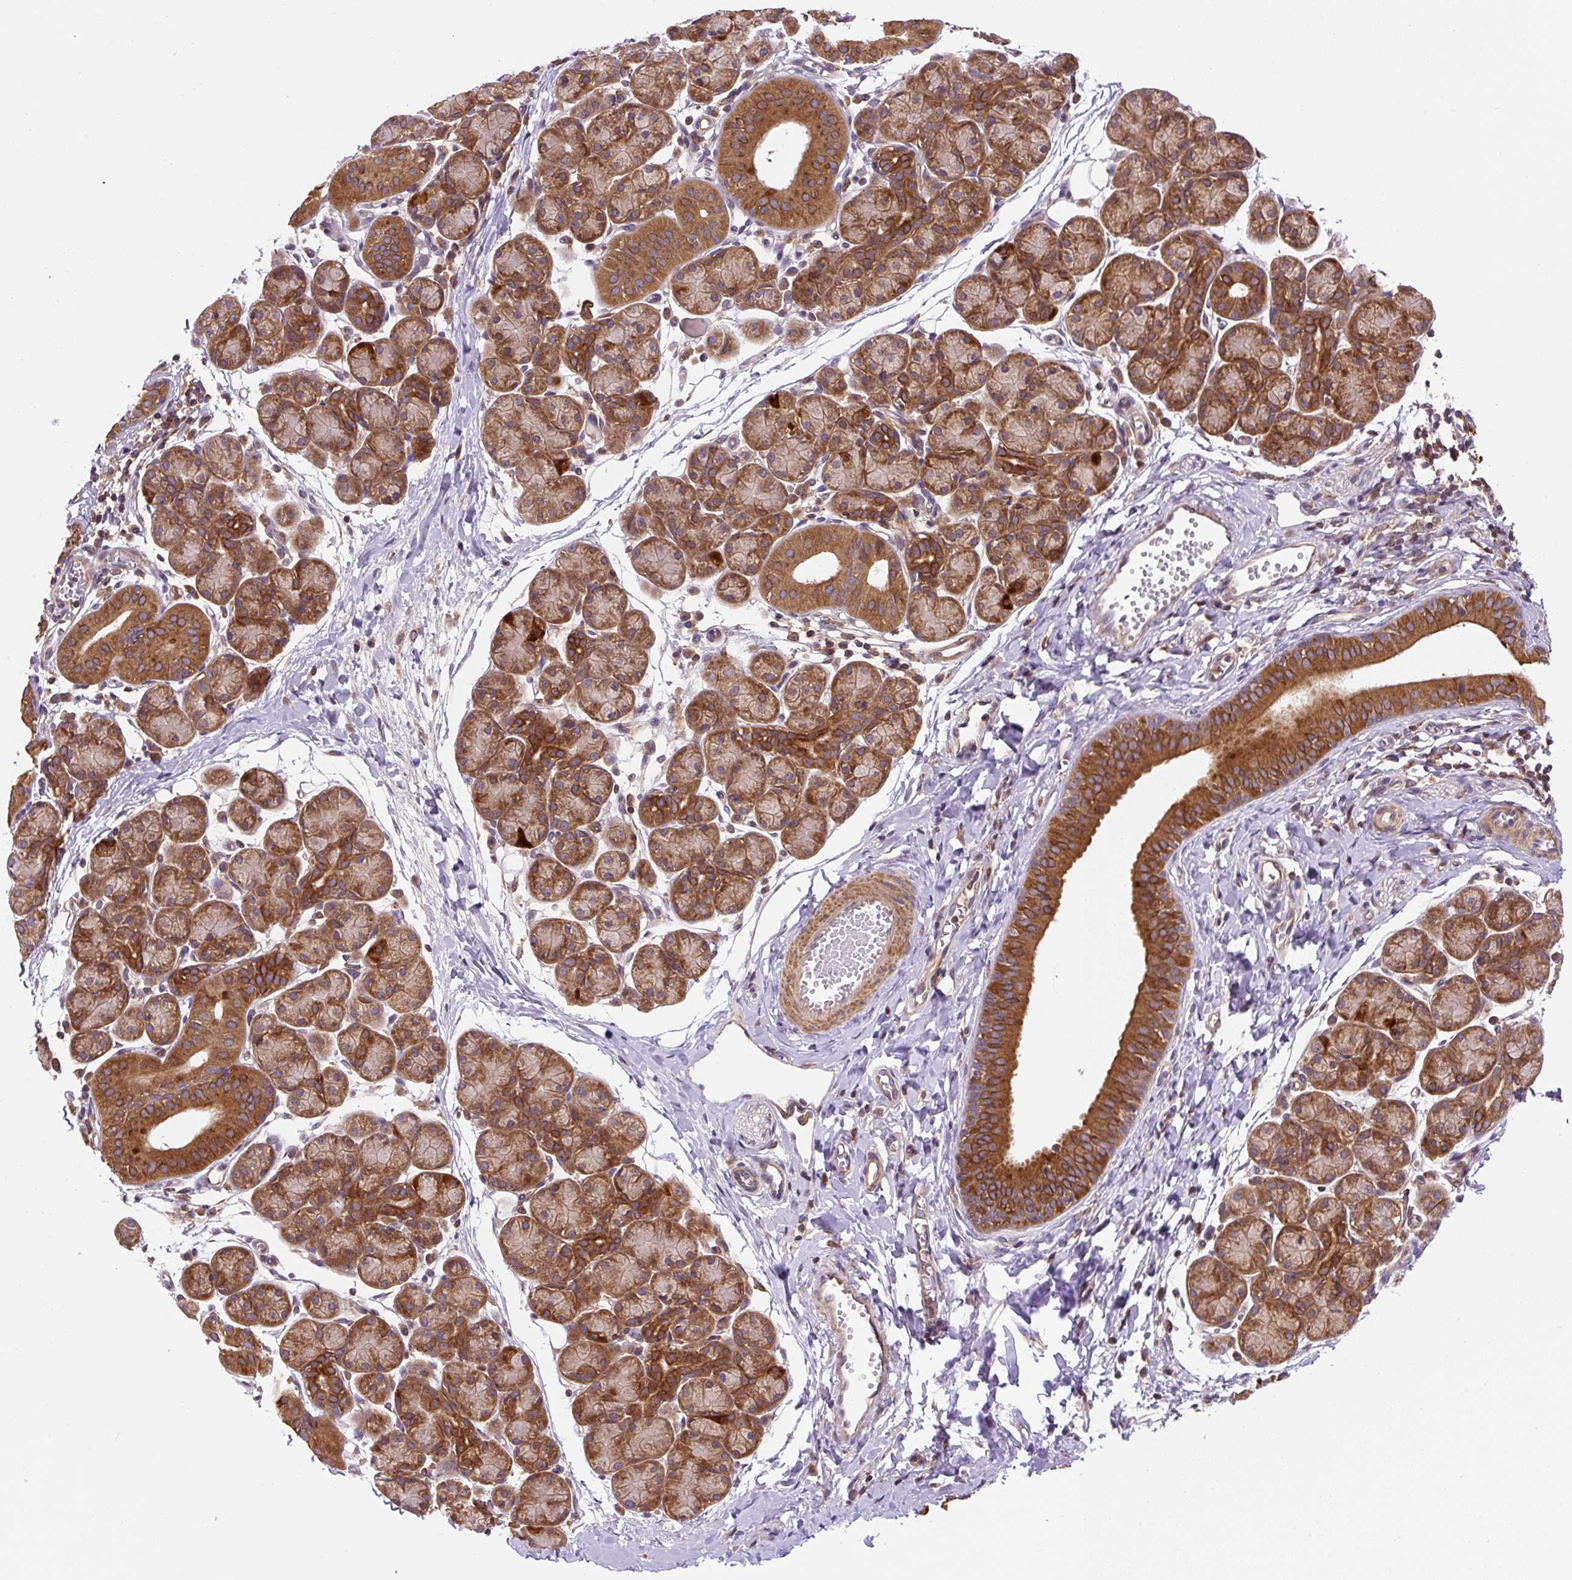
{"staining": {"intensity": "moderate", "quantity": ">75%", "location": "cytoplasmic/membranous"}, "tissue": "salivary gland", "cell_type": "Glandular cells", "image_type": "normal", "snomed": [{"axis": "morphology", "description": "Normal tissue, NOS"}, {"axis": "morphology", "description": "Inflammation, NOS"}, {"axis": "topography", "description": "Lymph node"}, {"axis": "topography", "description": "Salivary gland"}], "caption": "An image of human salivary gland stained for a protein demonstrates moderate cytoplasmic/membranous brown staining in glandular cells.", "gene": "CCDC28A", "patient": {"sex": "male", "age": 3}}